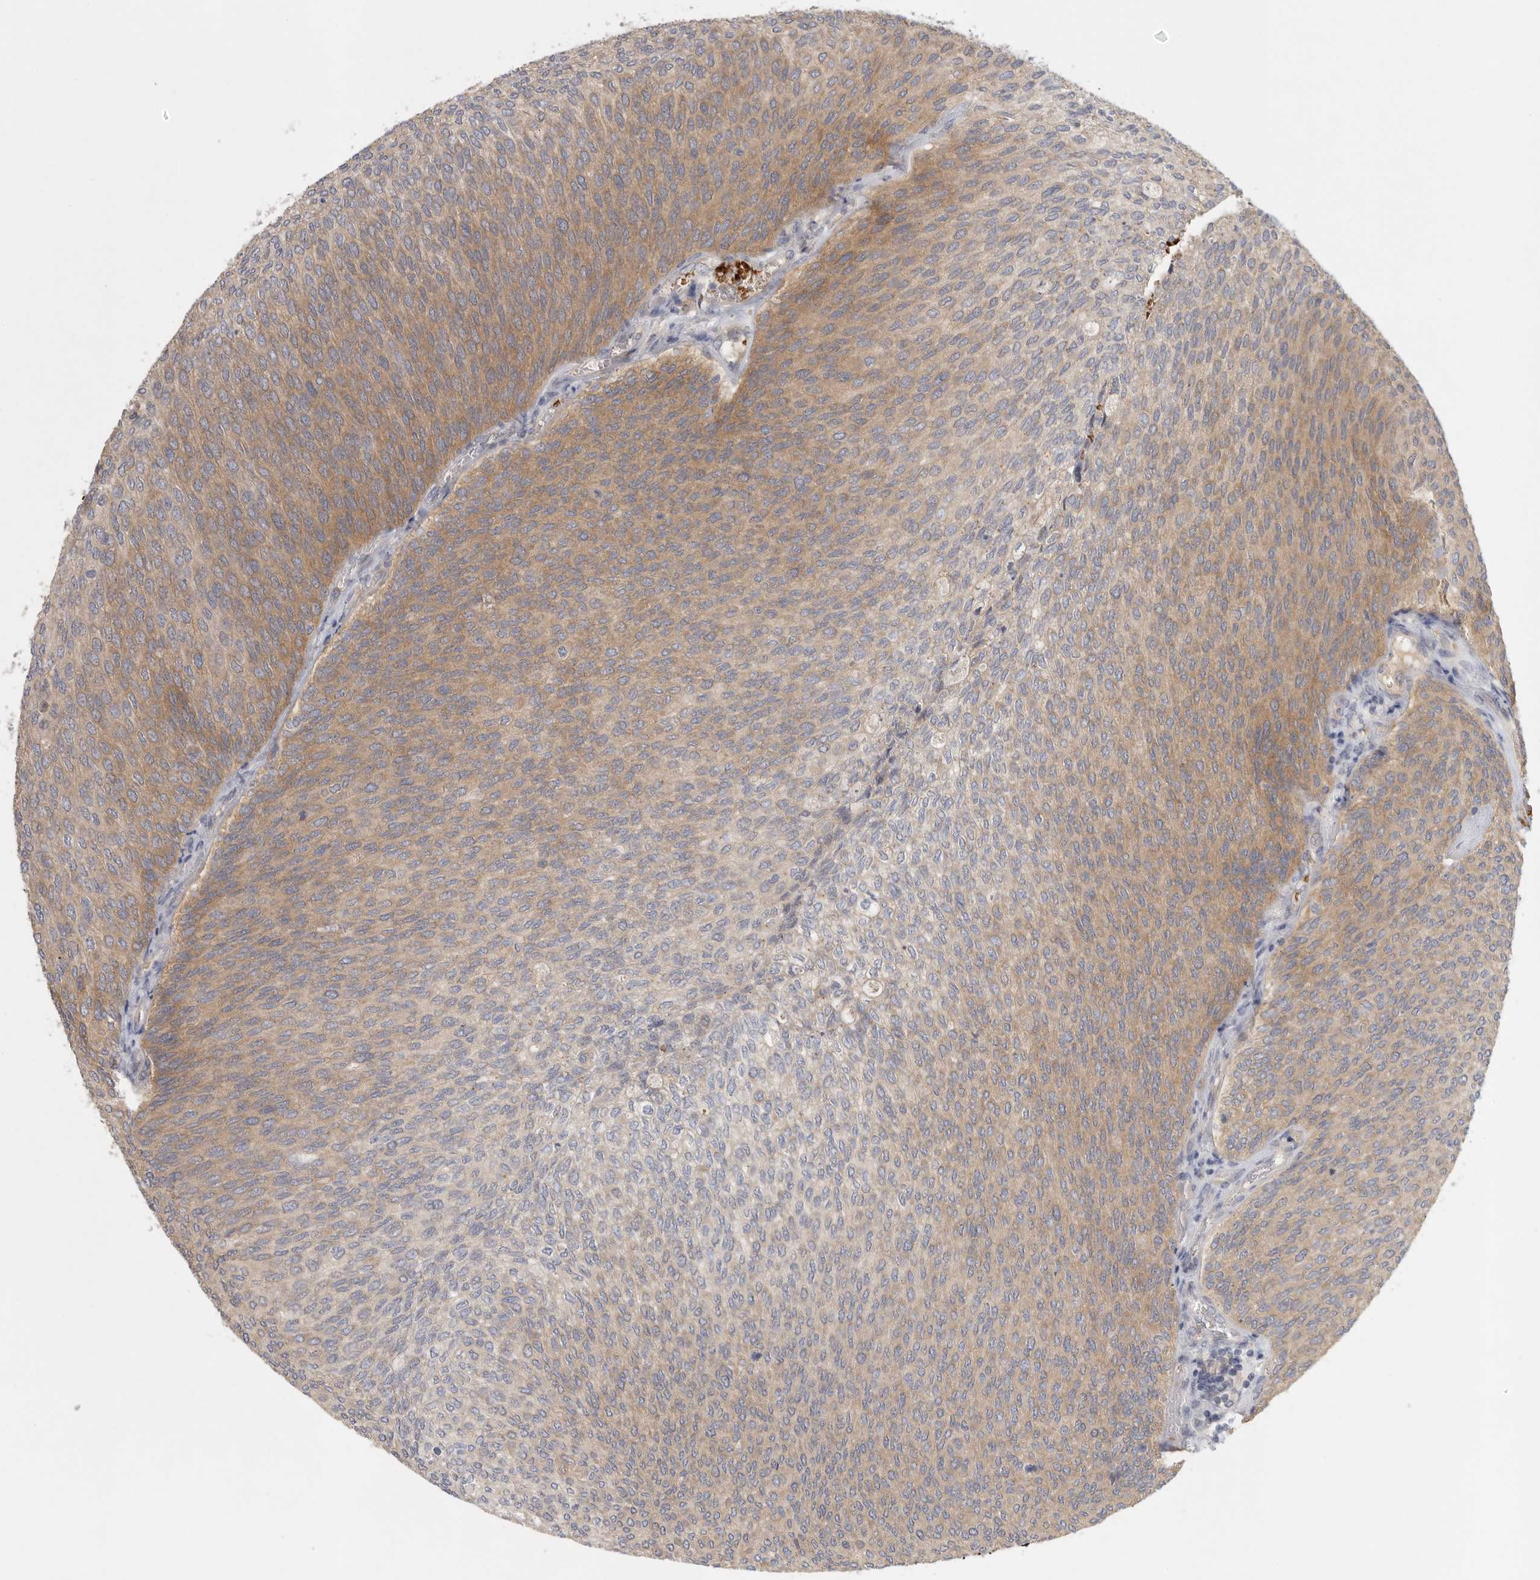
{"staining": {"intensity": "moderate", "quantity": "25%-75%", "location": "cytoplasmic/membranous"}, "tissue": "urothelial cancer", "cell_type": "Tumor cells", "image_type": "cancer", "snomed": [{"axis": "morphology", "description": "Urothelial carcinoma, Low grade"}, {"axis": "topography", "description": "Urinary bladder"}], "caption": "Tumor cells reveal moderate cytoplasmic/membranous positivity in approximately 25%-75% of cells in urothelial carcinoma (low-grade).", "gene": "CFAP298", "patient": {"sex": "female", "age": 79}}